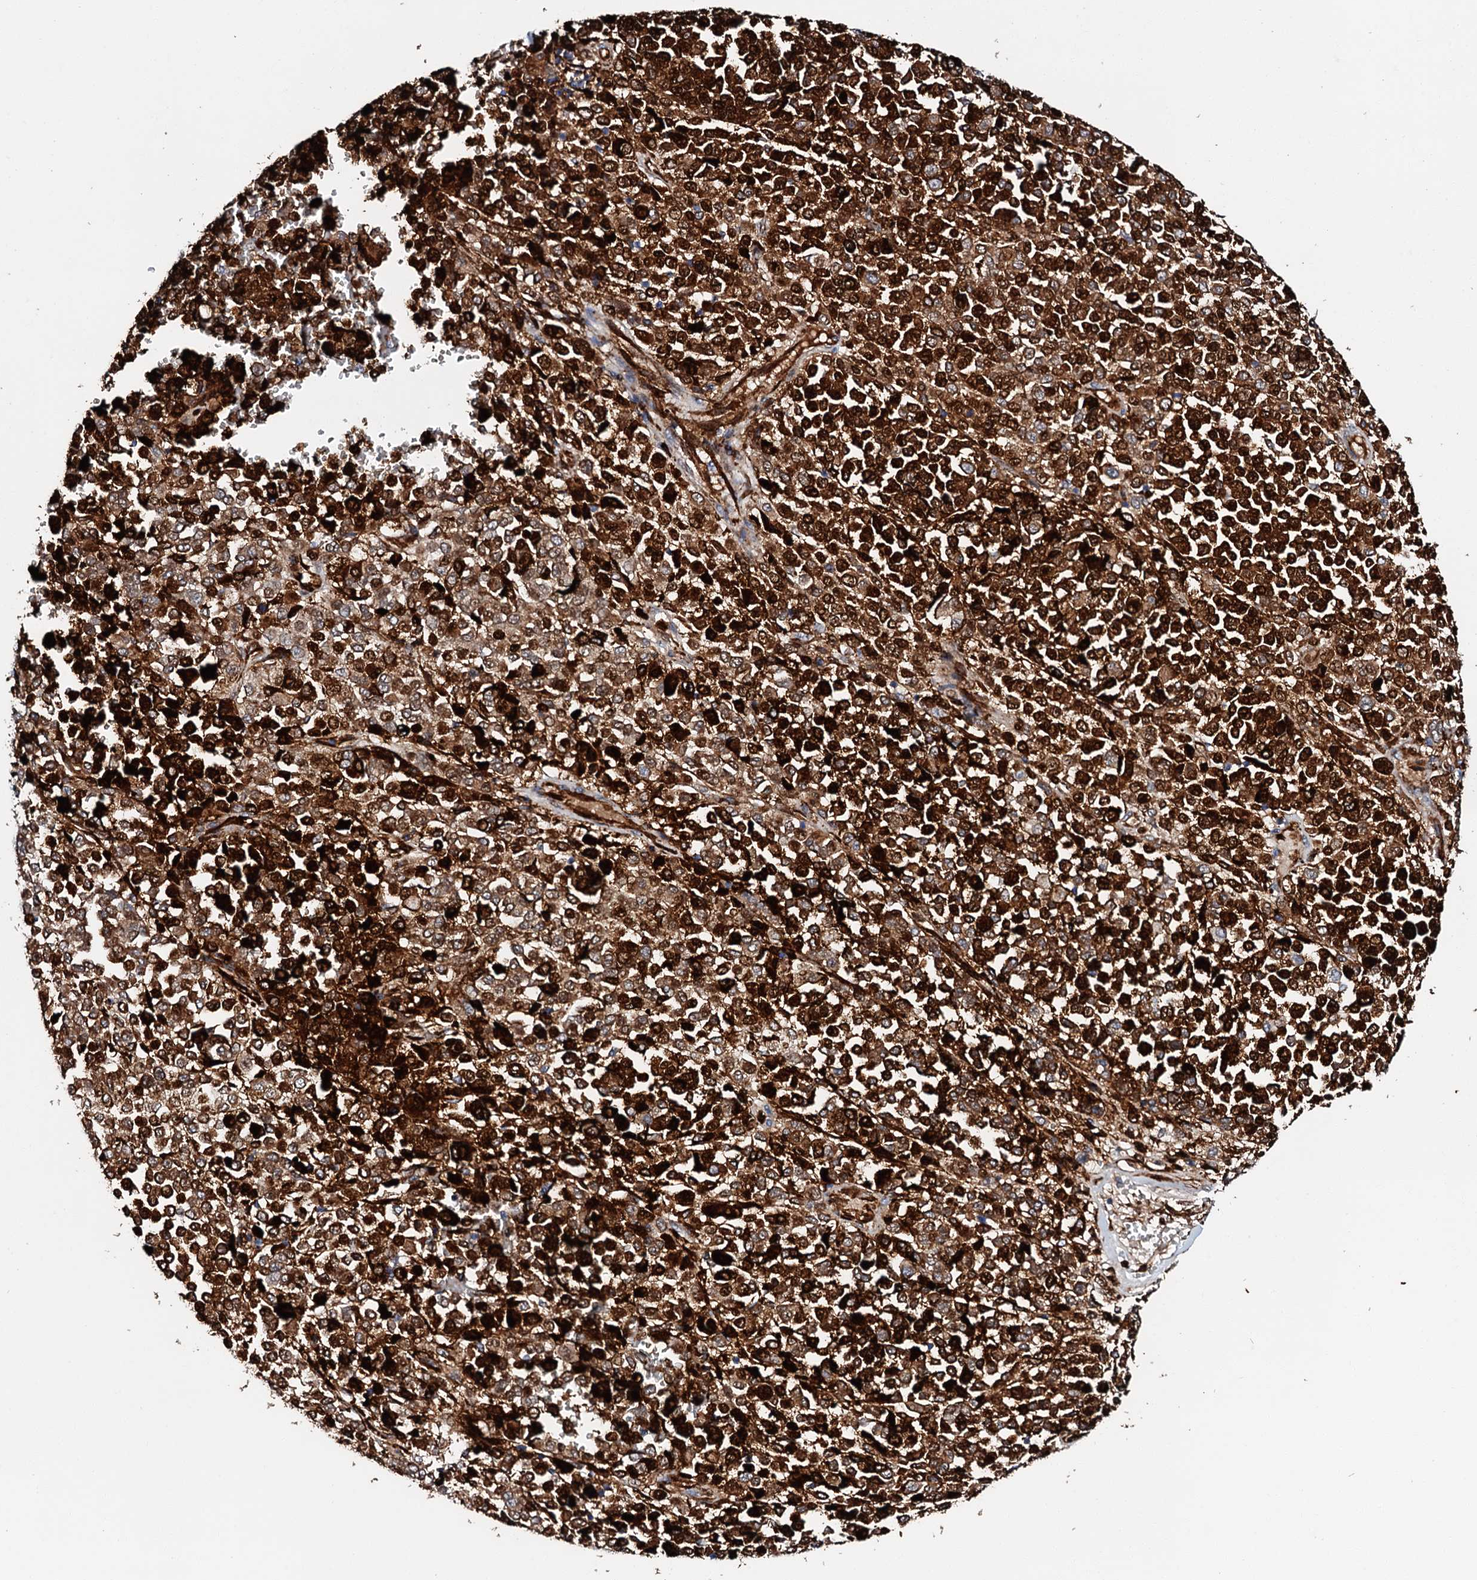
{"staining": {"intensity": "strong", "quantity": ">75%", "location": "cytoplasmic/membranous"}, "tissue": "melanoma", "cell_type": "Tumor cells", "image_type": "cancer", "snomed": [{"axis": "morphology", "description": "Malignant melanoma, Metastatic site"}, {"axis": "topography", "description": "Pancreas"}], "caption": "IHC photomicrograph of neoplastic tissue: human malignant melanoma (metastatic site) stained using IHC displays high levels of strong protein expression localized specifically in the cytoplasmic/membranous of tumor cells, appearing as a cytoplasmic/membranous brown color.", "gene": "MED13L", "patient": {"sex": "female", "age": 30}}